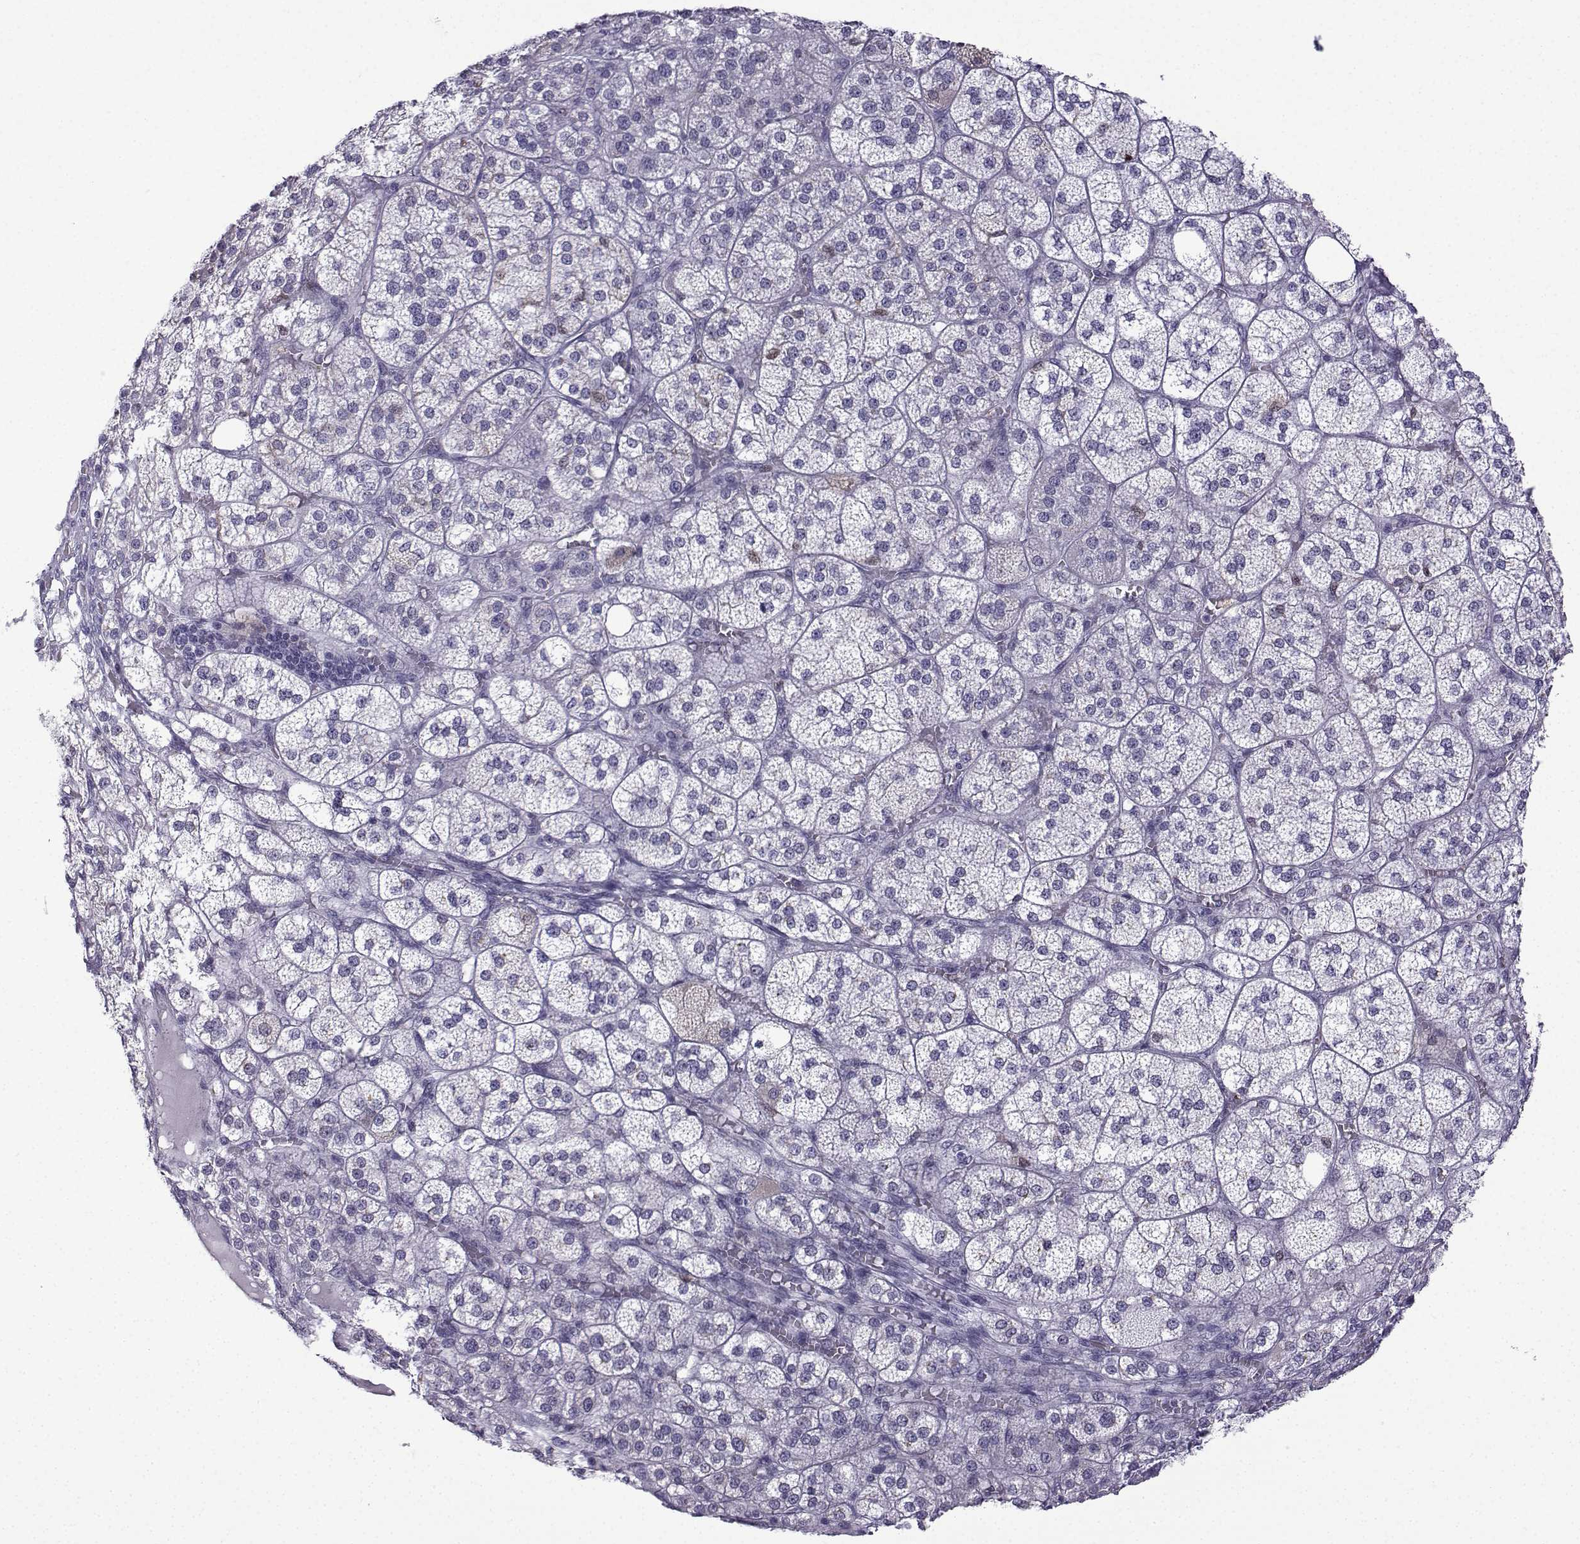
{"staining": {"intensity": "strong", "quantity": "<25%", "location": "cytoplasmic/membranous"}, "tissue": "adrenal gland", "cell_type": "Glandular cells", "image_type": "normal", "snomed": [{"axis": "morphology", "description": "Normal tissue, NOS"}, {"axis": "topography", "description": "Adrenal gland"}], "caption": "Glandular cells display strong cytoplasmic/membranous positivity in about <25% of cells in unremarkable adrenal gland.", "gene": "HTR7", "patient": {"sex": "female", "age": 60}}